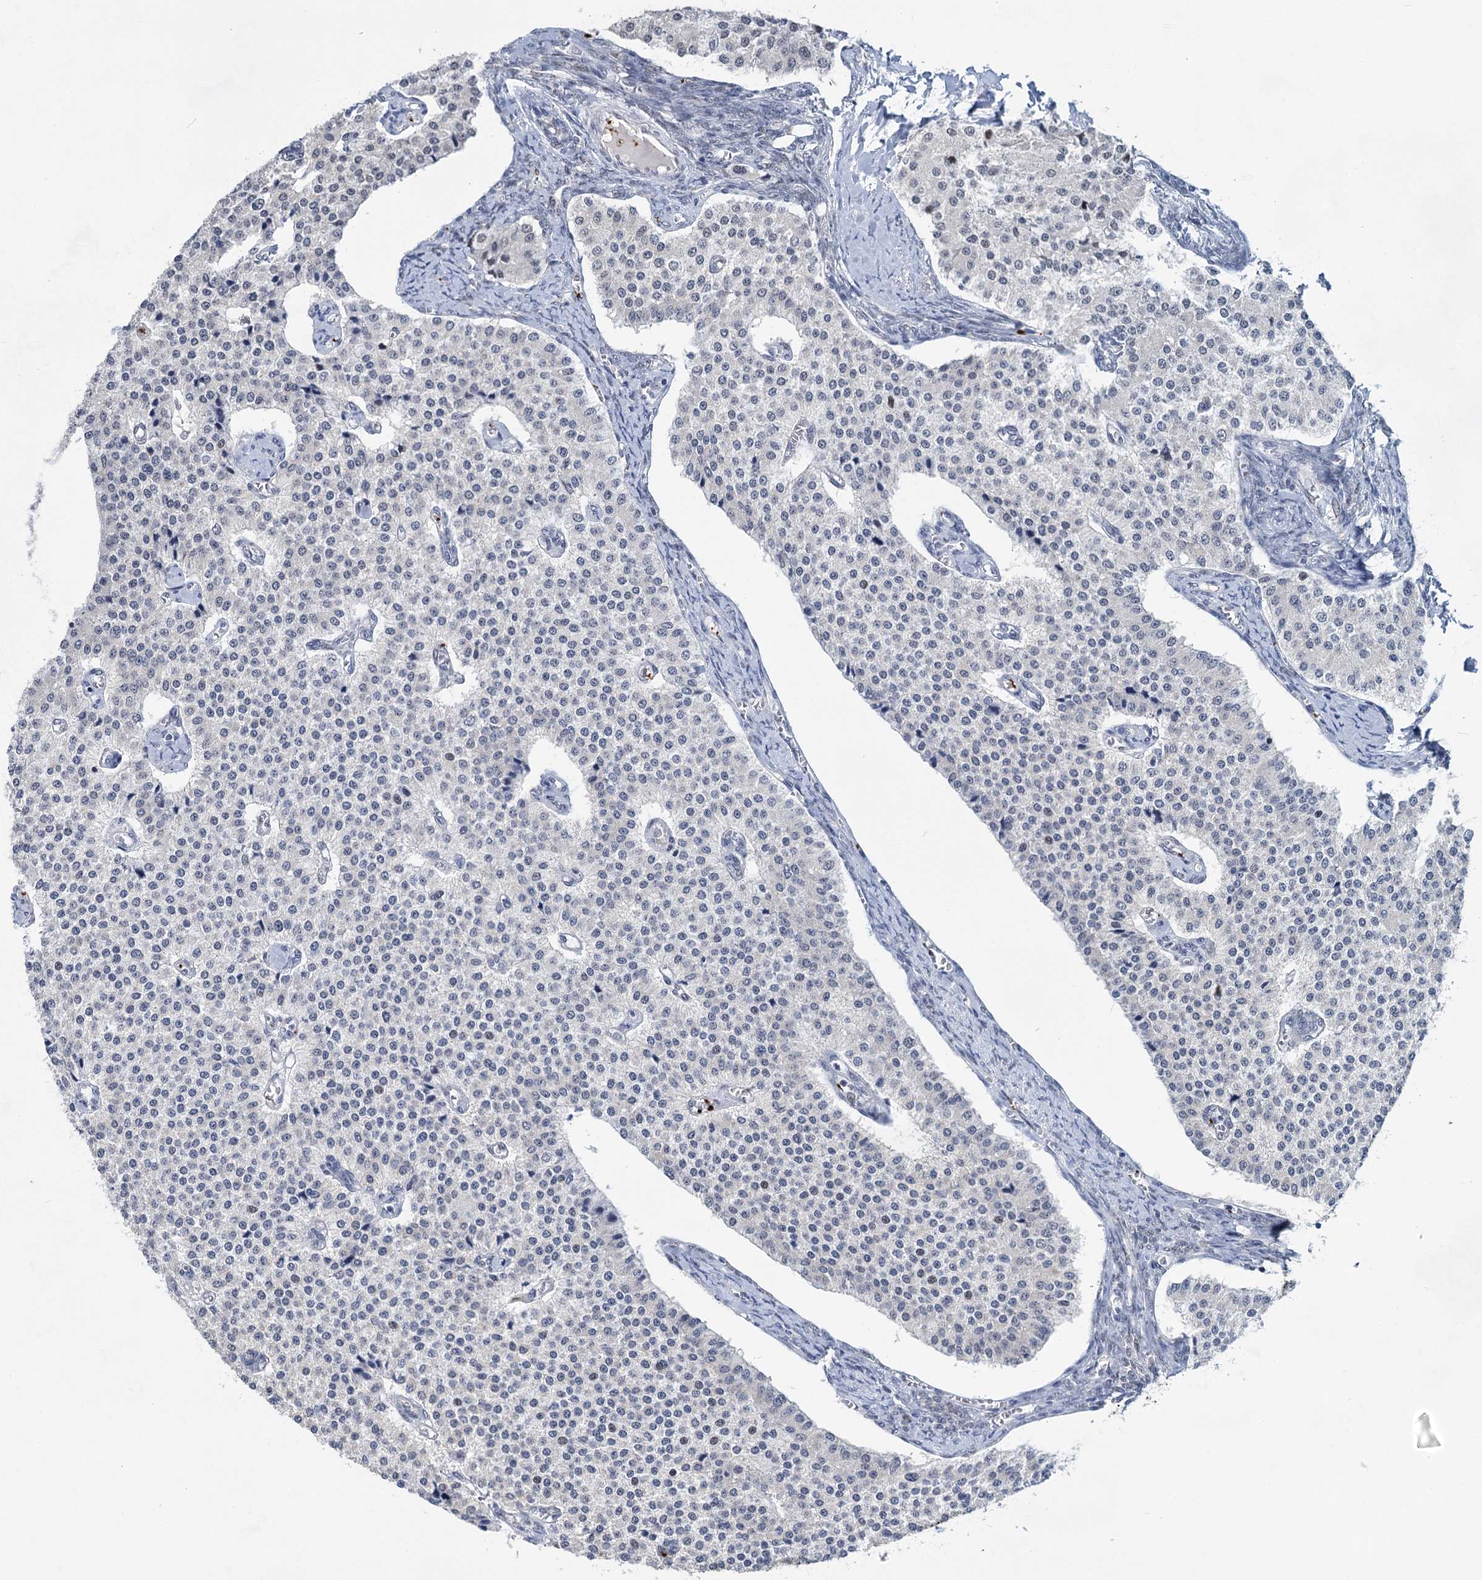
{"staining": {"intensity": "negative", "quantity": "none", "location": "none"}, "tissue": "carcinoid", "cell_type": "Tumor cells", "image_type": "cancer", "snomed": [{"axis": "morphology", "description": "Carcinoid, malignant, NOS"}, {"axis": "topography", "description": "Colon"}], "caption": "Tumor cells are negative for protein expression in human carcinoid (malignant).", "gene": "MON2", "patient": {"sex": "female", "age": 52}}